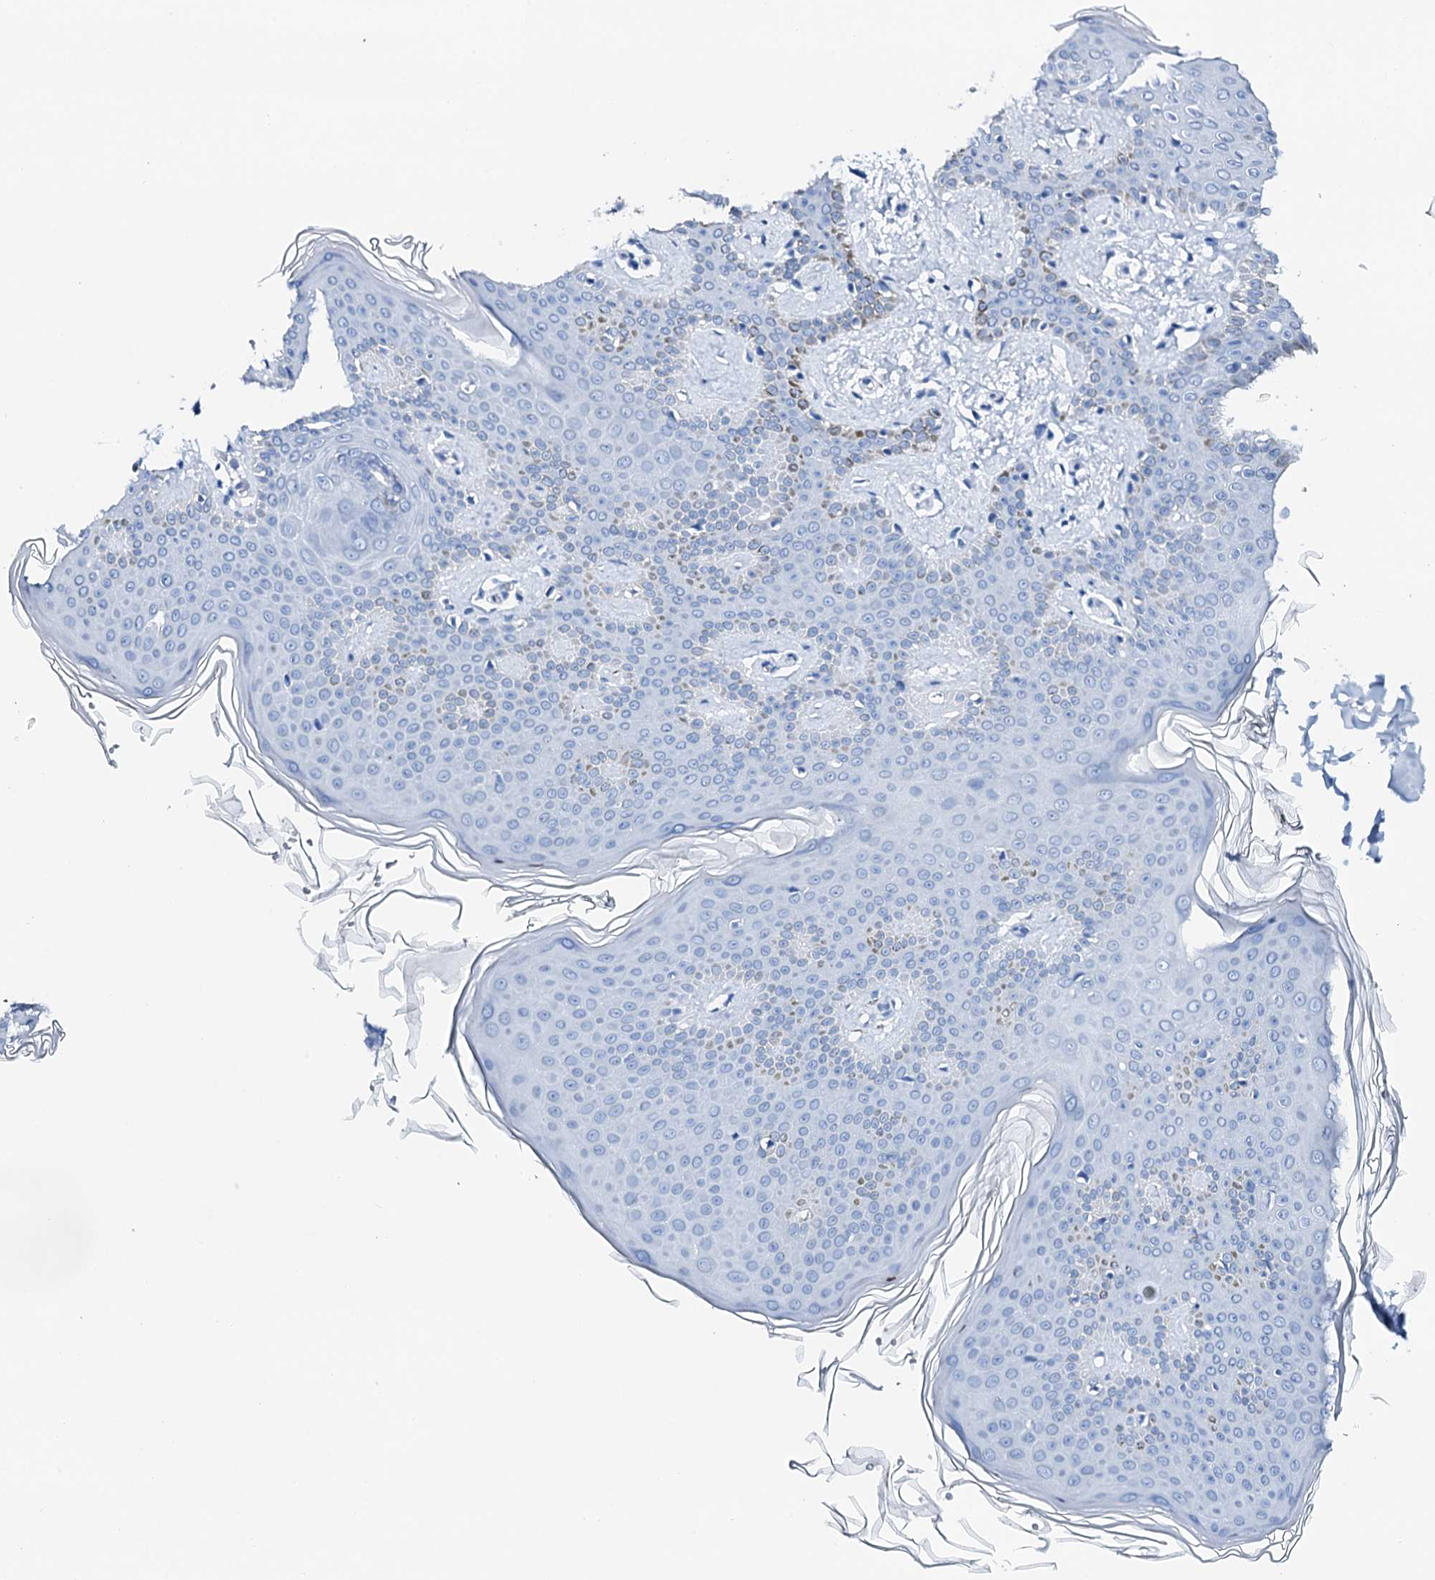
{"staining": {"intensity": "negative", "quantity": "none", "location": "none"}, "tissue": "skin", "cell_type": "Fibroblasts", "image_type": "normal", "snomed": [{"axis": "morphology", "description": "Normal tissue, NOS"}, {"axis": "topography", "description": "Skin"}], "caption": "An immunohistochemistry histopathology image of benign skin is shown. There is no staining in fibroblasts of skin. (DAB (3,3'-diaminobenzidine) IHC, high magnification).", "gene": "PTH", "patient": {"sex": "male", "age": 36}}